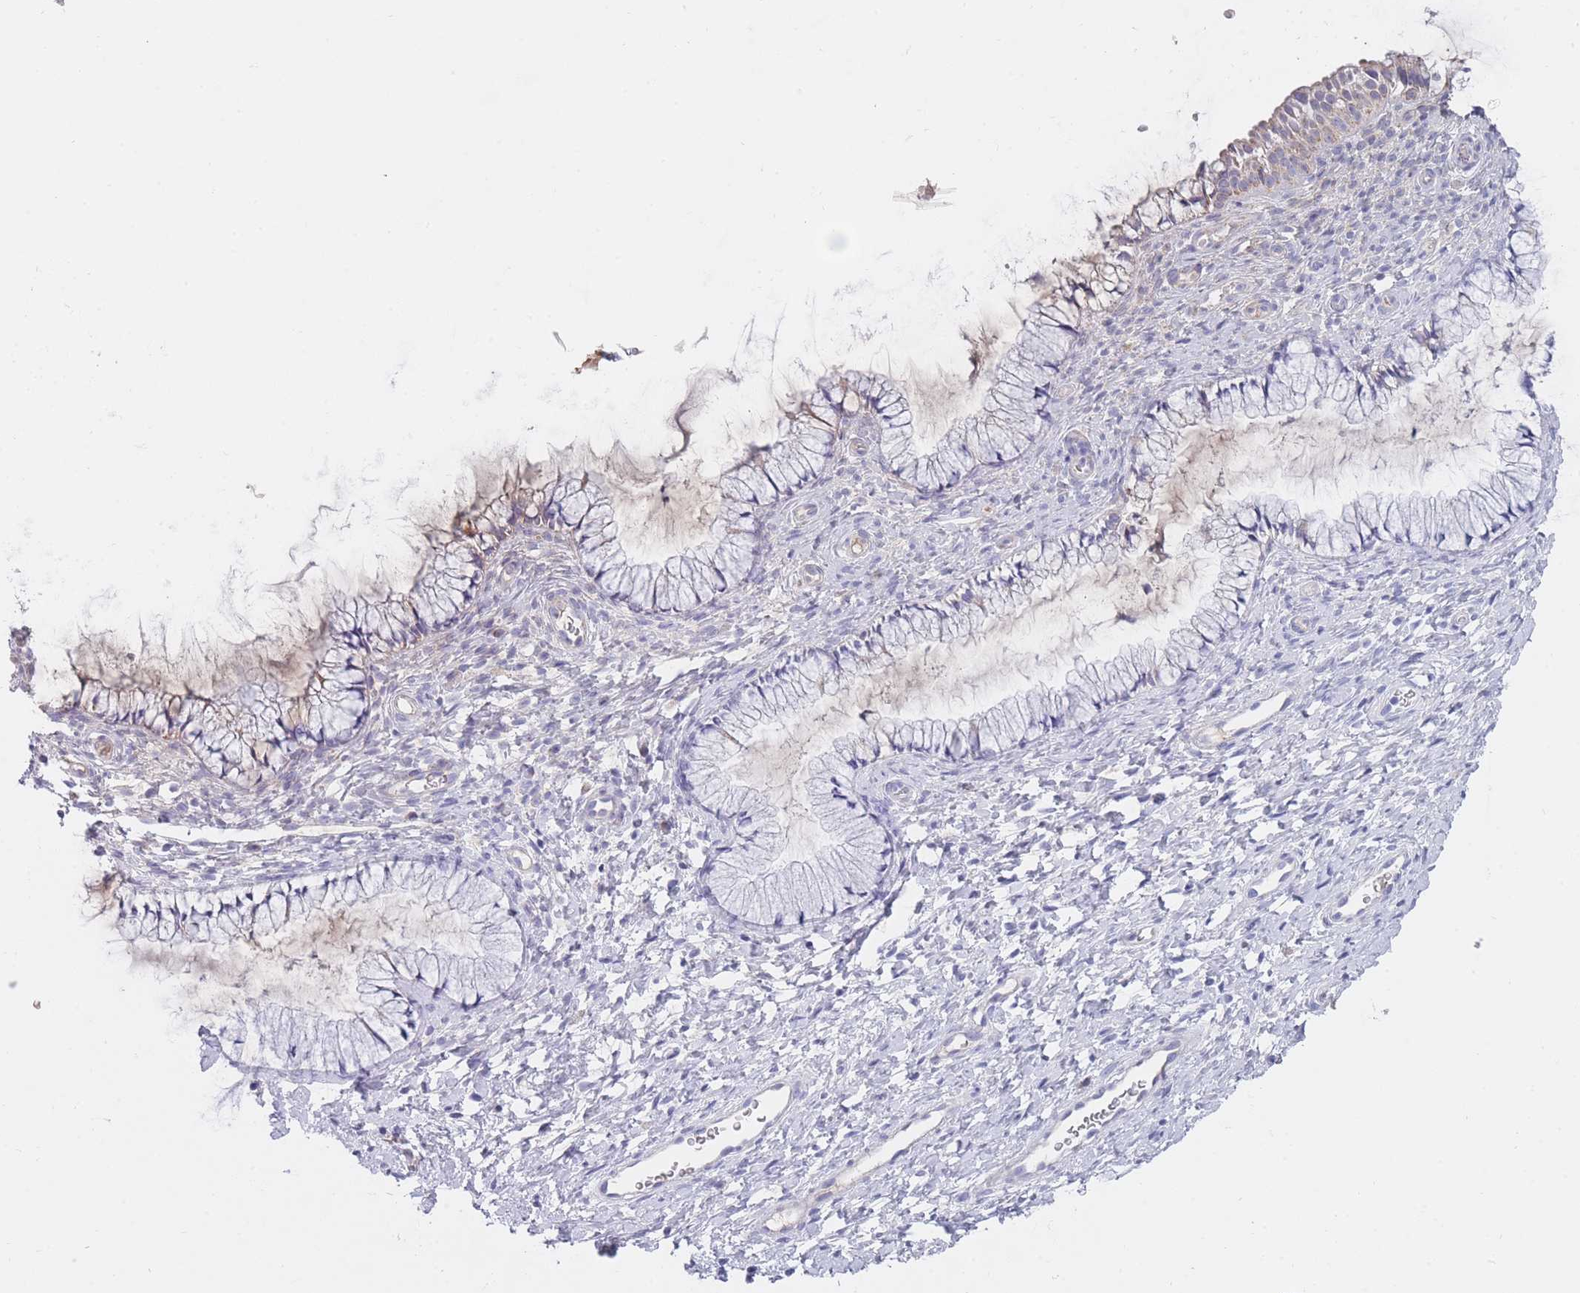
{"staining": {"intensity": "negative", "quantity": "none", "location": "none"}, "tissue": "cervix", "cell_type": "Glandular cells", "image_type": "normal", "snomed": [{"axis": "morphology", "description": "Normal tissue, NOS"}, {"axis": "topography", "description": "Cervix"}], "caption": "Glandular cells show no significant protein positivity in normal cervix. (Immunohistochemistry (ihc), brightfield microscopy, high magnification).", "gene": "MRPS14", "patient": {"sex": "female", "age": 36}}